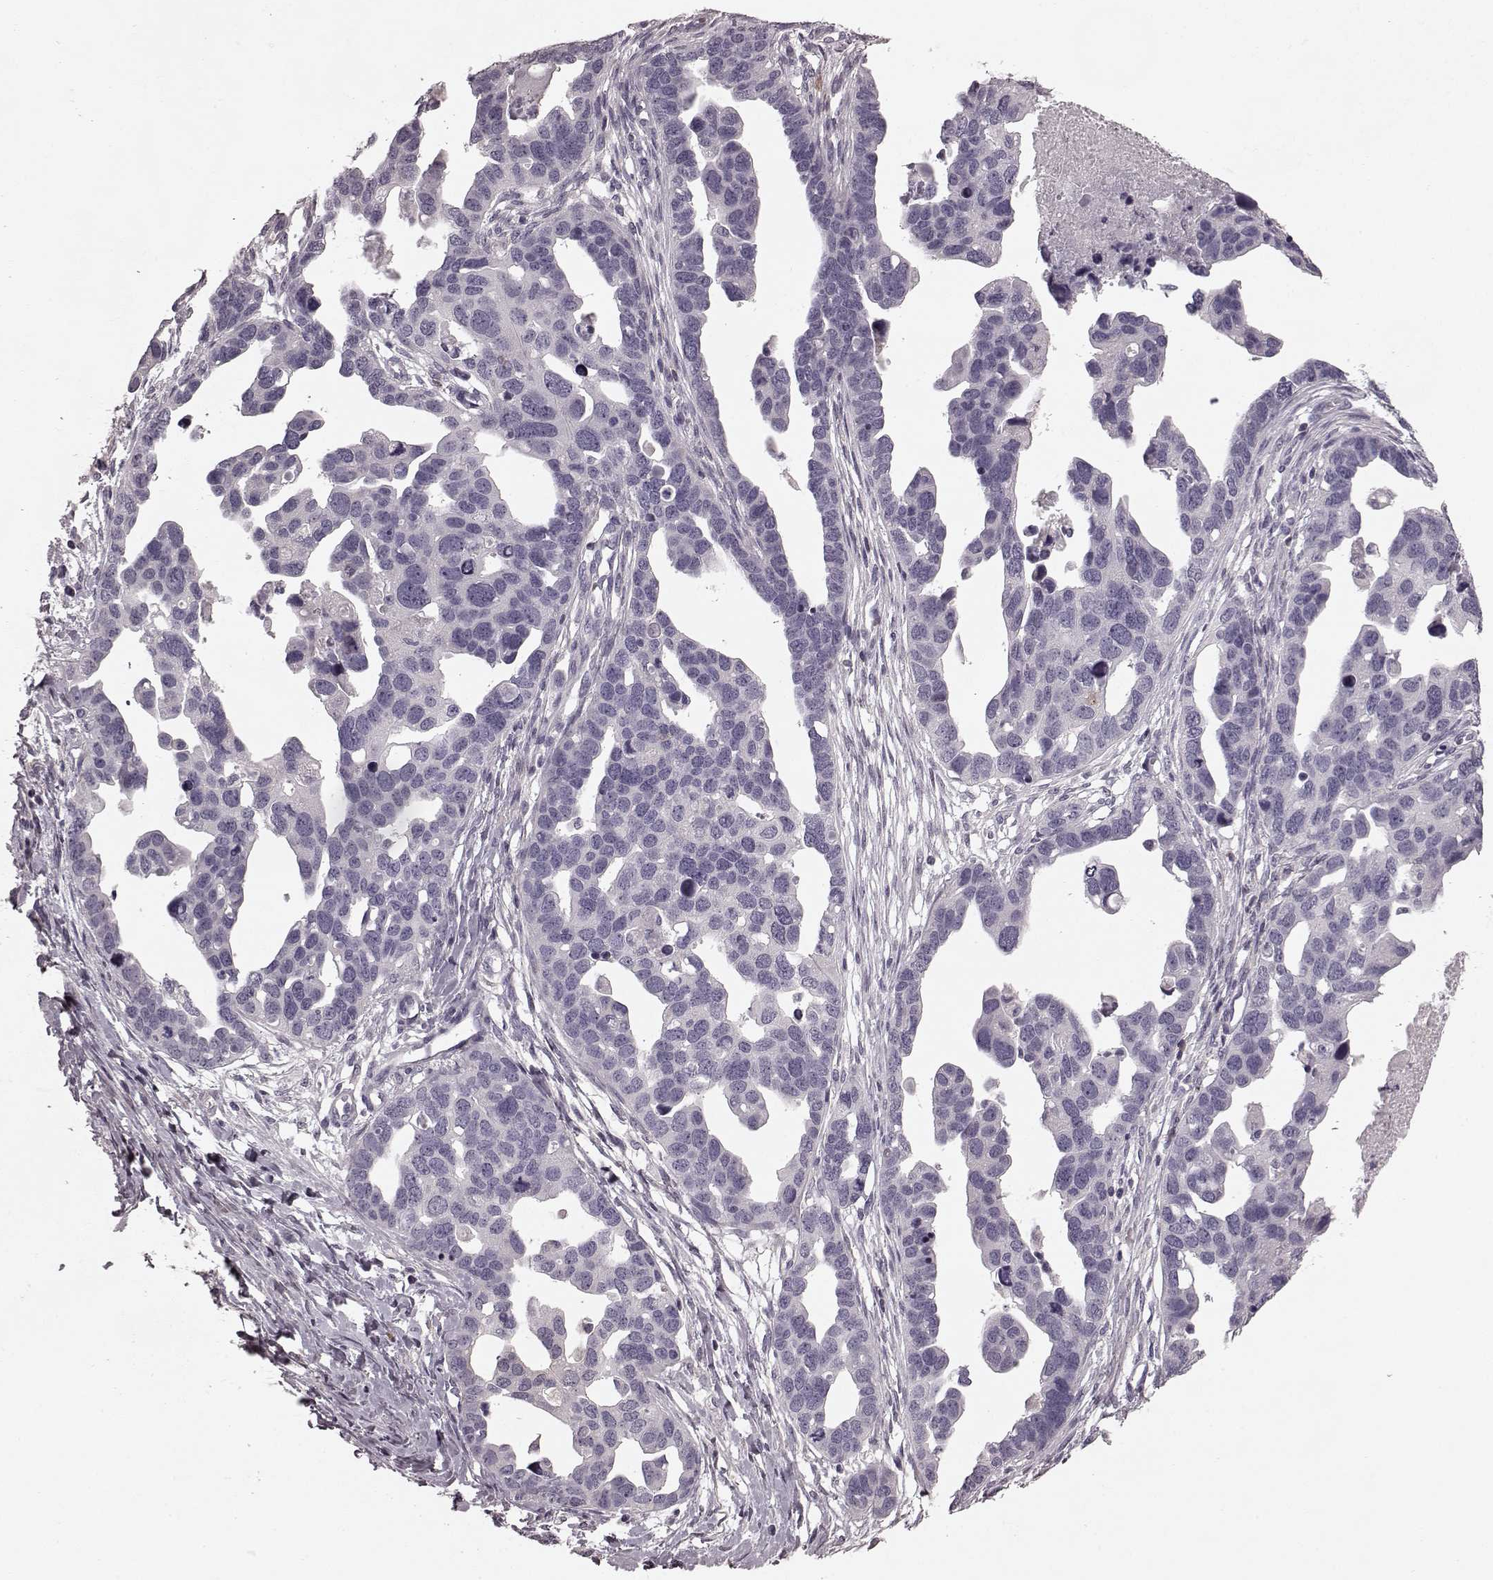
{"staining": {"intensity": "negative", "quantity": "none", "location": "none"}, "tissue": "ovarian cancer", "cell_type": "Tumor cells", "image_type": "cancer", "snomed": [{"axis": "morphology", "description": "Cystadenocarcinoma, serous, NOS"}, {"axis": "topography", "description": "Ovary"}], "caption": "Tumor cells show no significant protein expression in ovarian serous cystadenocarcinoma.", "gene": "CD28", "patient": {"sex": "female", "age": 54}}